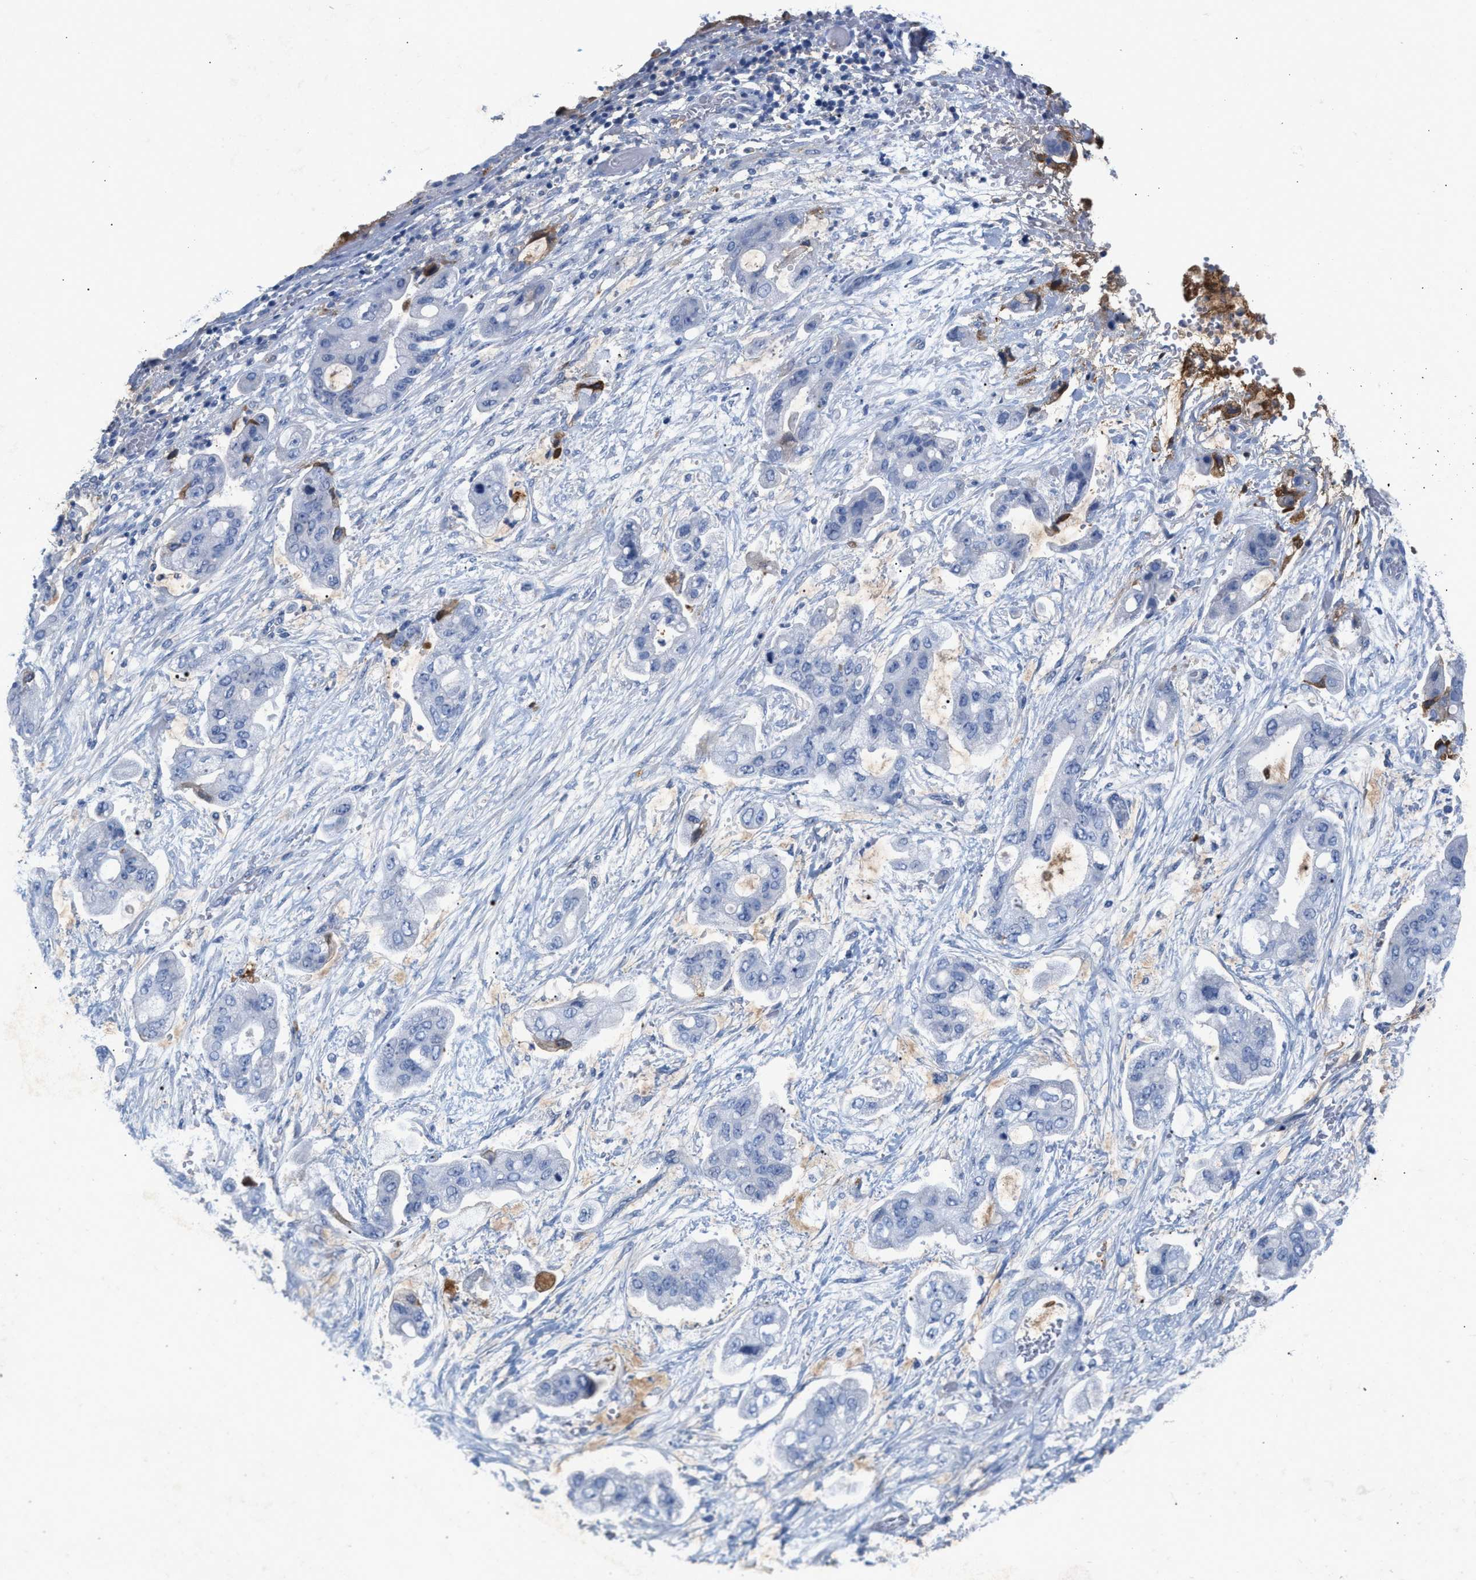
{"staining": {"intensity": "negative", "quantity": "none", "location": "none"}, "tissue": "stomach cancer", "cell_type": "Tumor cells", "image_type": "cancer", "snomed": [{"axis": "morphology", "description": "Adenocarcinoma, NOS"}, {"axis": "topography", "description": "Stomach"}], "caption": "Immunohistochemistry histopathology image of human stomach cancer (adenocarcinoma) stained for a protein (brown), which demonstrates no staining in tumor cells.", "gene": "APOH", "patient": {"sex": "male", "age": 62}}